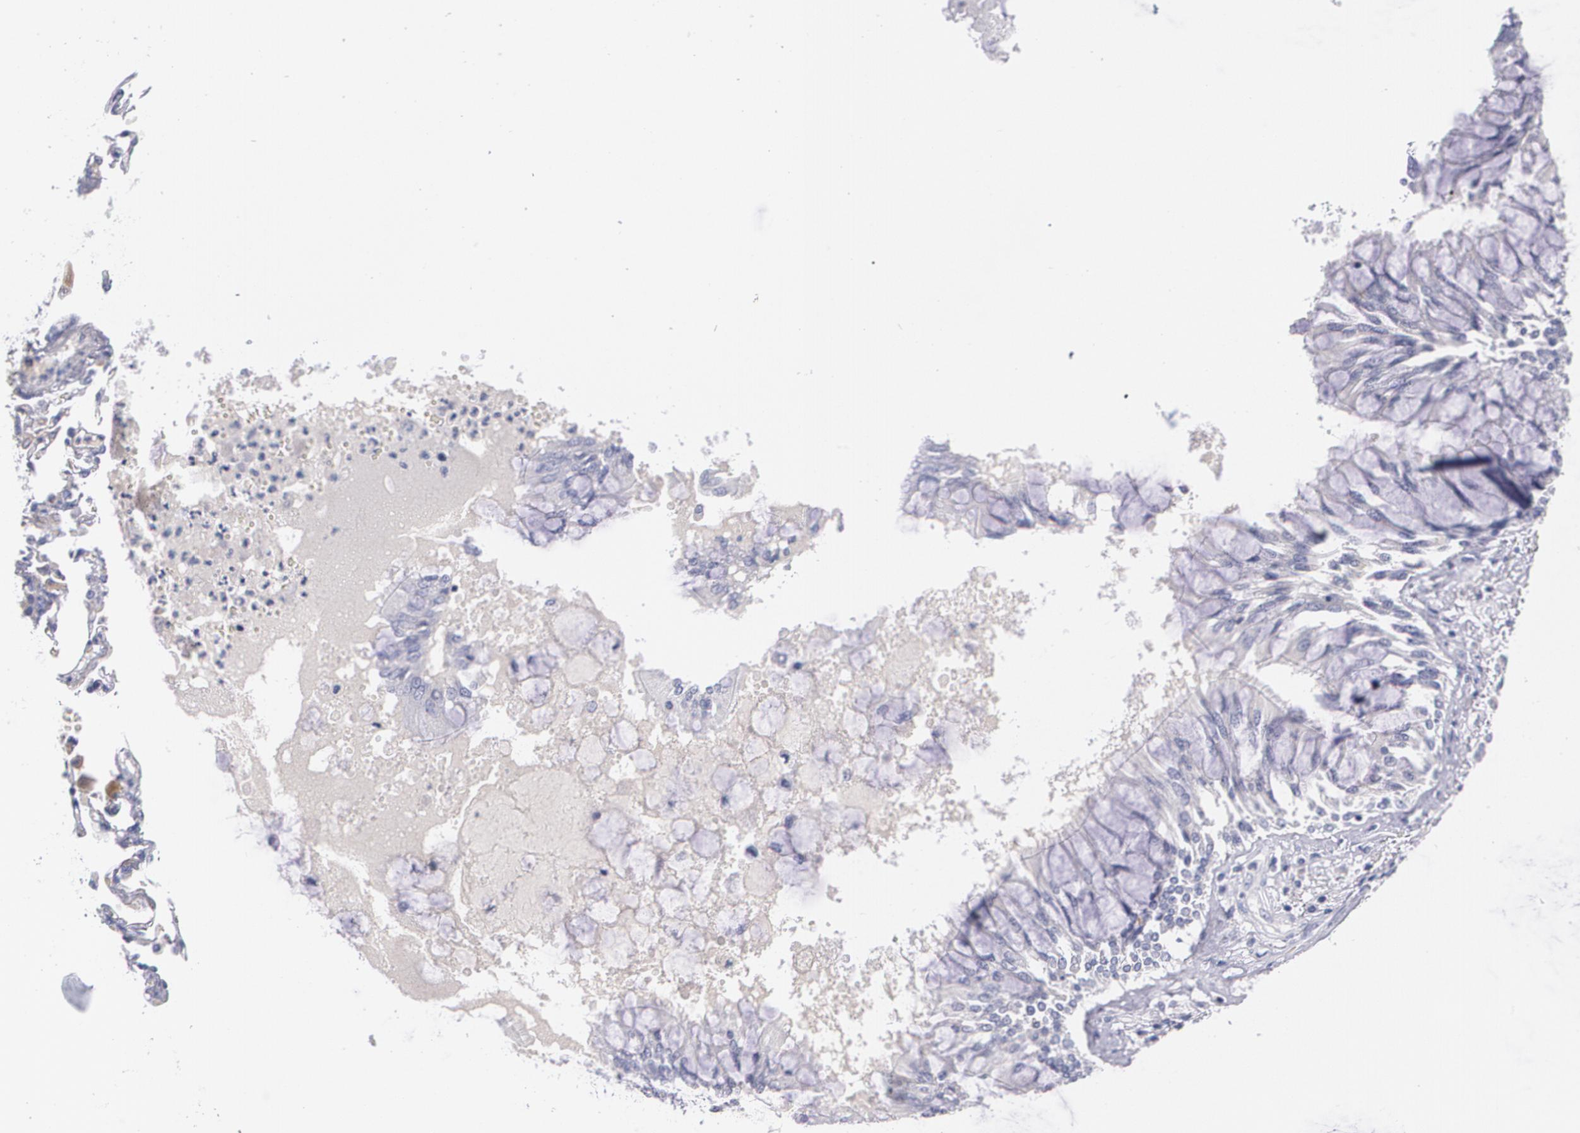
{"staining": {"intensity": "negative", "quantity": "none", "location": "none"}, "tissue": "bronchus", "cell_type": "Respiratory epithelial cells", "image_type": "normal", "snomed": [{"axis": "morphology", "description": "Normal tissue, NOS"}, {"axis": "topography", "description": "Cartilage tissue"}, {"axis": "topography", "description": "Bronchus"}, {"axis": "topography", "description": "Lung"}, {"axis": "topography", "description": "Peripheral nerve tissue"}], "caption": "The histopathology image reveals no significant expression in respiratory epithelial cells of bronchus. (DAB (3,3'-diaminobenzidine) immunohistochemistry (IHC), high magnification).", "gene": "HMMR", "patient": {"sex": "female", "age": 49}}